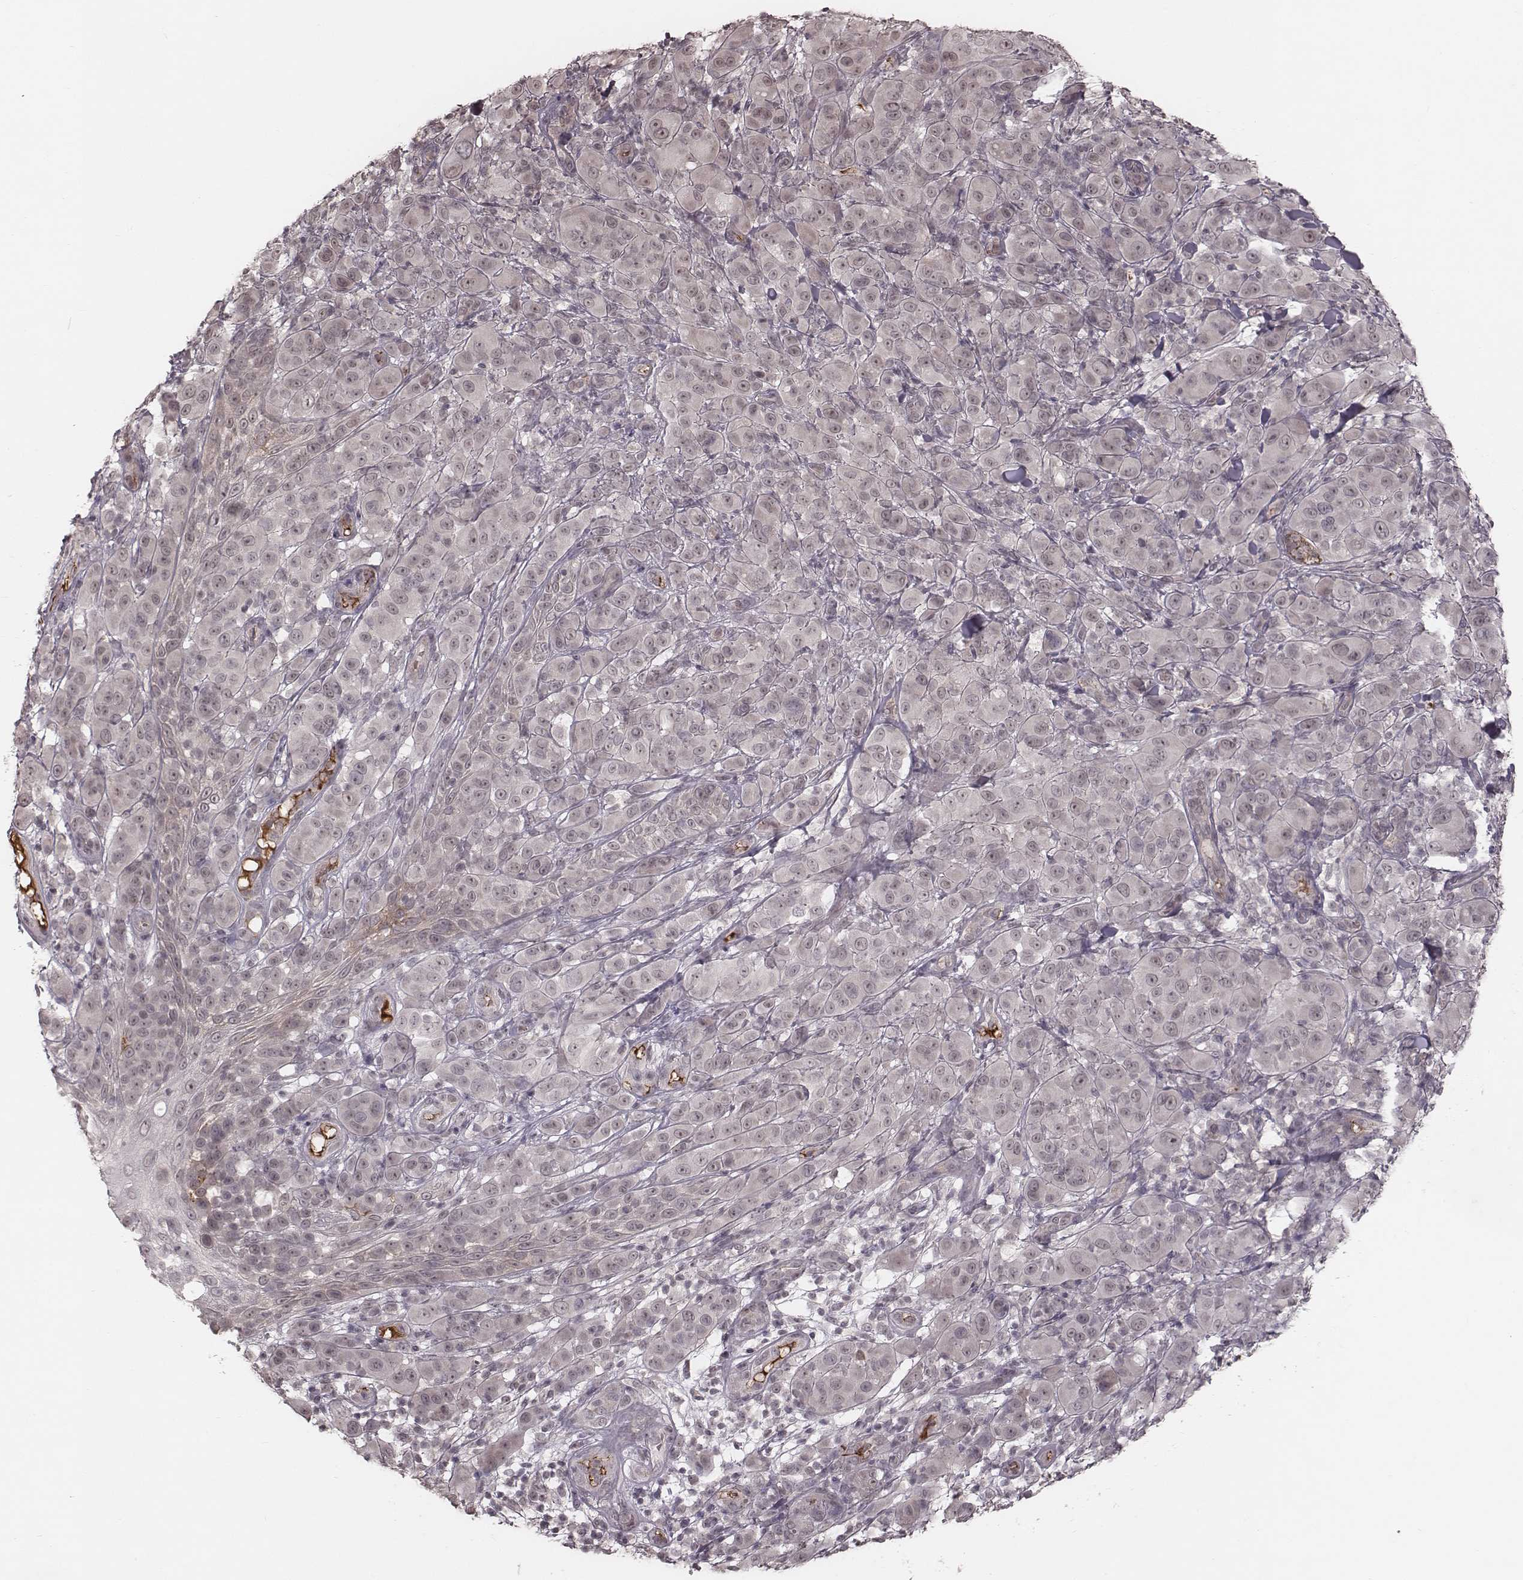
{"staining": {"intensity": "negative", "quantity": "none", "location": "none"}, "tissue": "melanoma", "cell_type": "Tumor cells", "image_type": "cancer", "snomed": [{"axis": "morphology", "description": "Malignant melanoma, NOS"}, {"axis": "topography", "description": "Skin"}], "caption": "This is a photomicrograph of IHC staining of melanoma, which shows no positivity in tumor cells.", "gene": "IL5", "patient": {"sex": "female", "age": 87}}